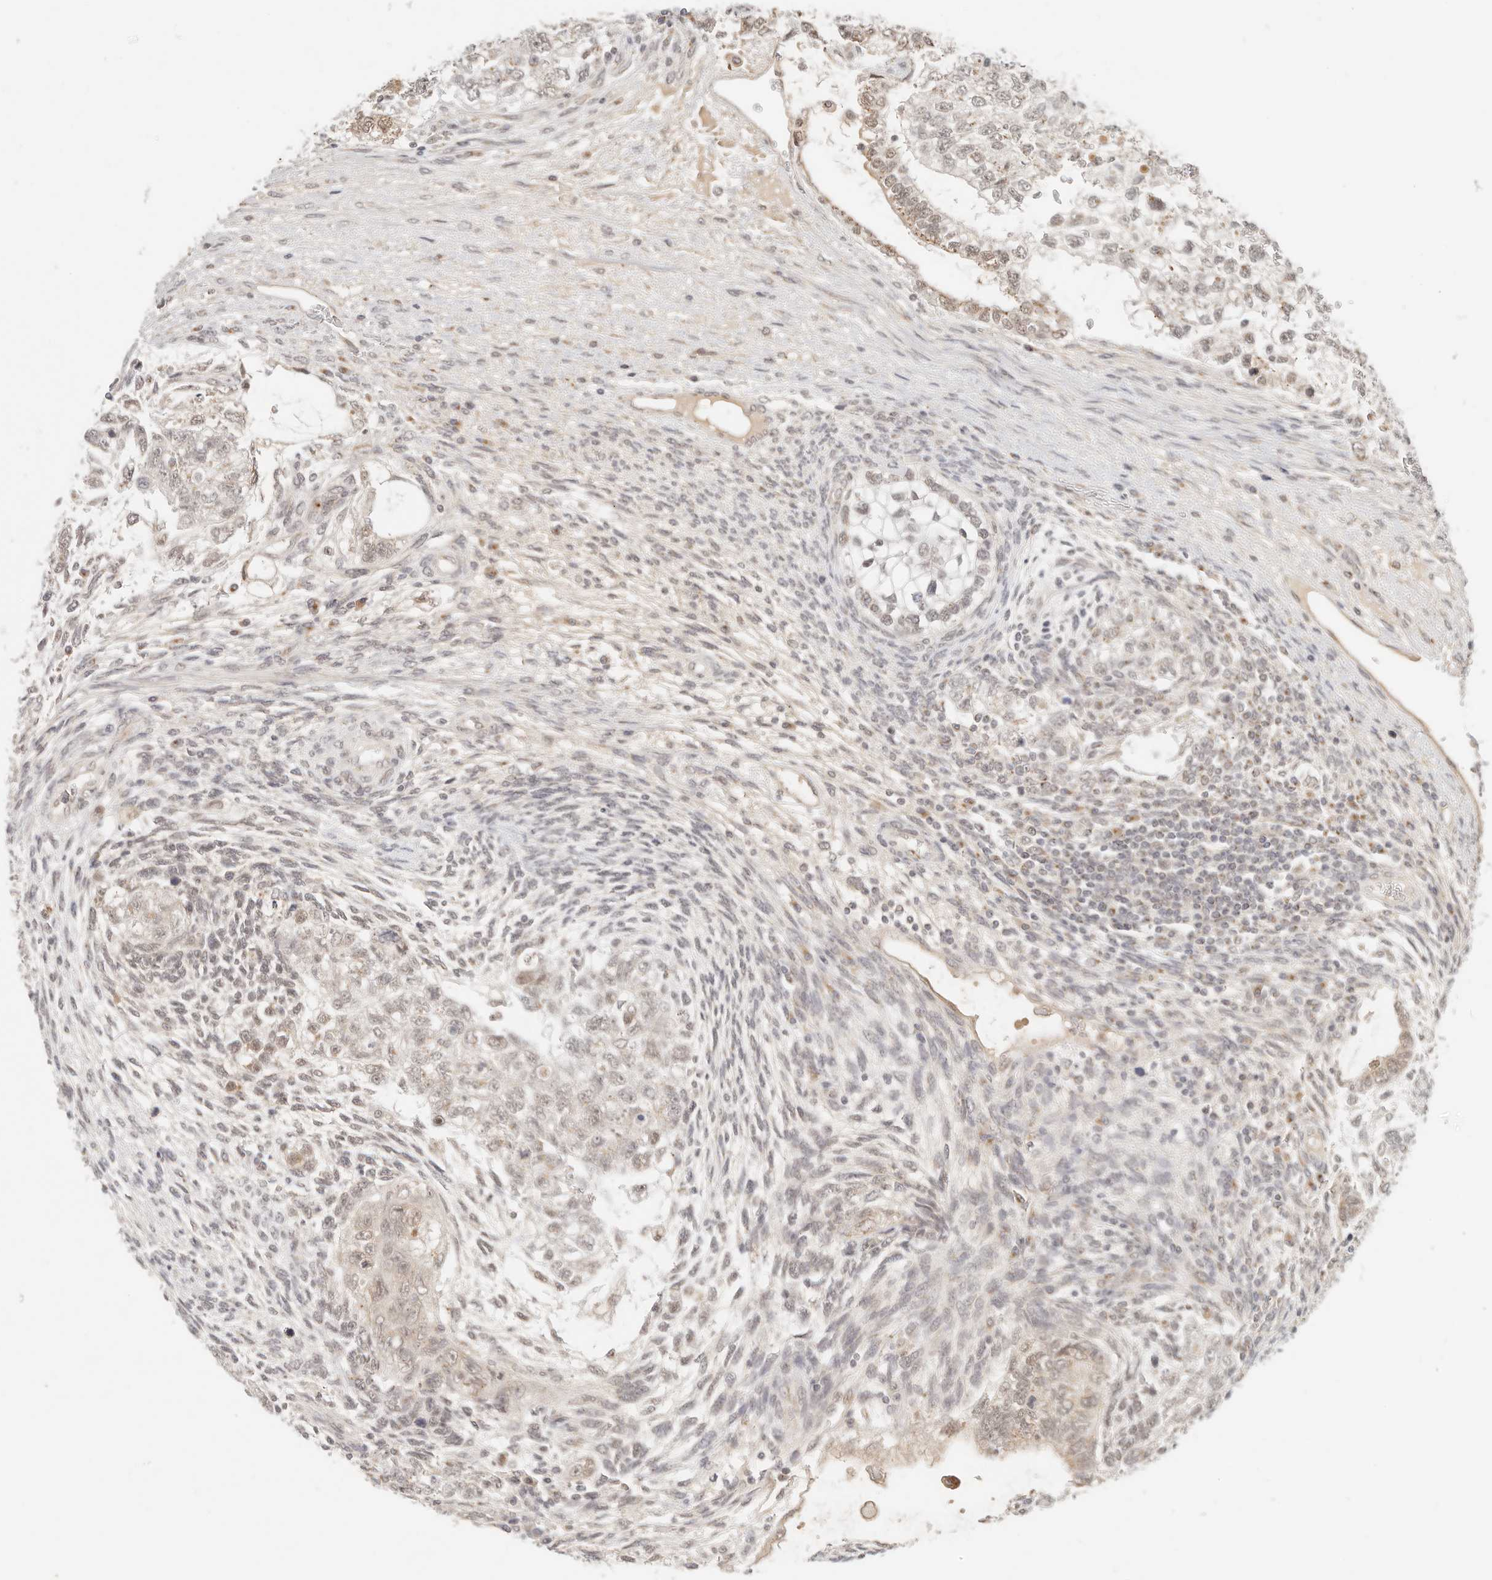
{"staining": {"intensity": "weak", "quantity": "<25%", "location": "cytoplasmic/membranous,nuclear"}, "tissue": "testis cancer", "cell_type": "Tumor cells", "image_type": "cancer", "snomed": [{"axis": "morphology", "description": "Carcinoma, Embryonal, NOS"}, {"axis": "topography", "description": "Testis"}], "caption": "Histopathology image shows no protein expression in tumor cells of testis embryonal carcinoma tissue.", "gene": "INTS11", "patient": {"sex": "male", "age": 37}}